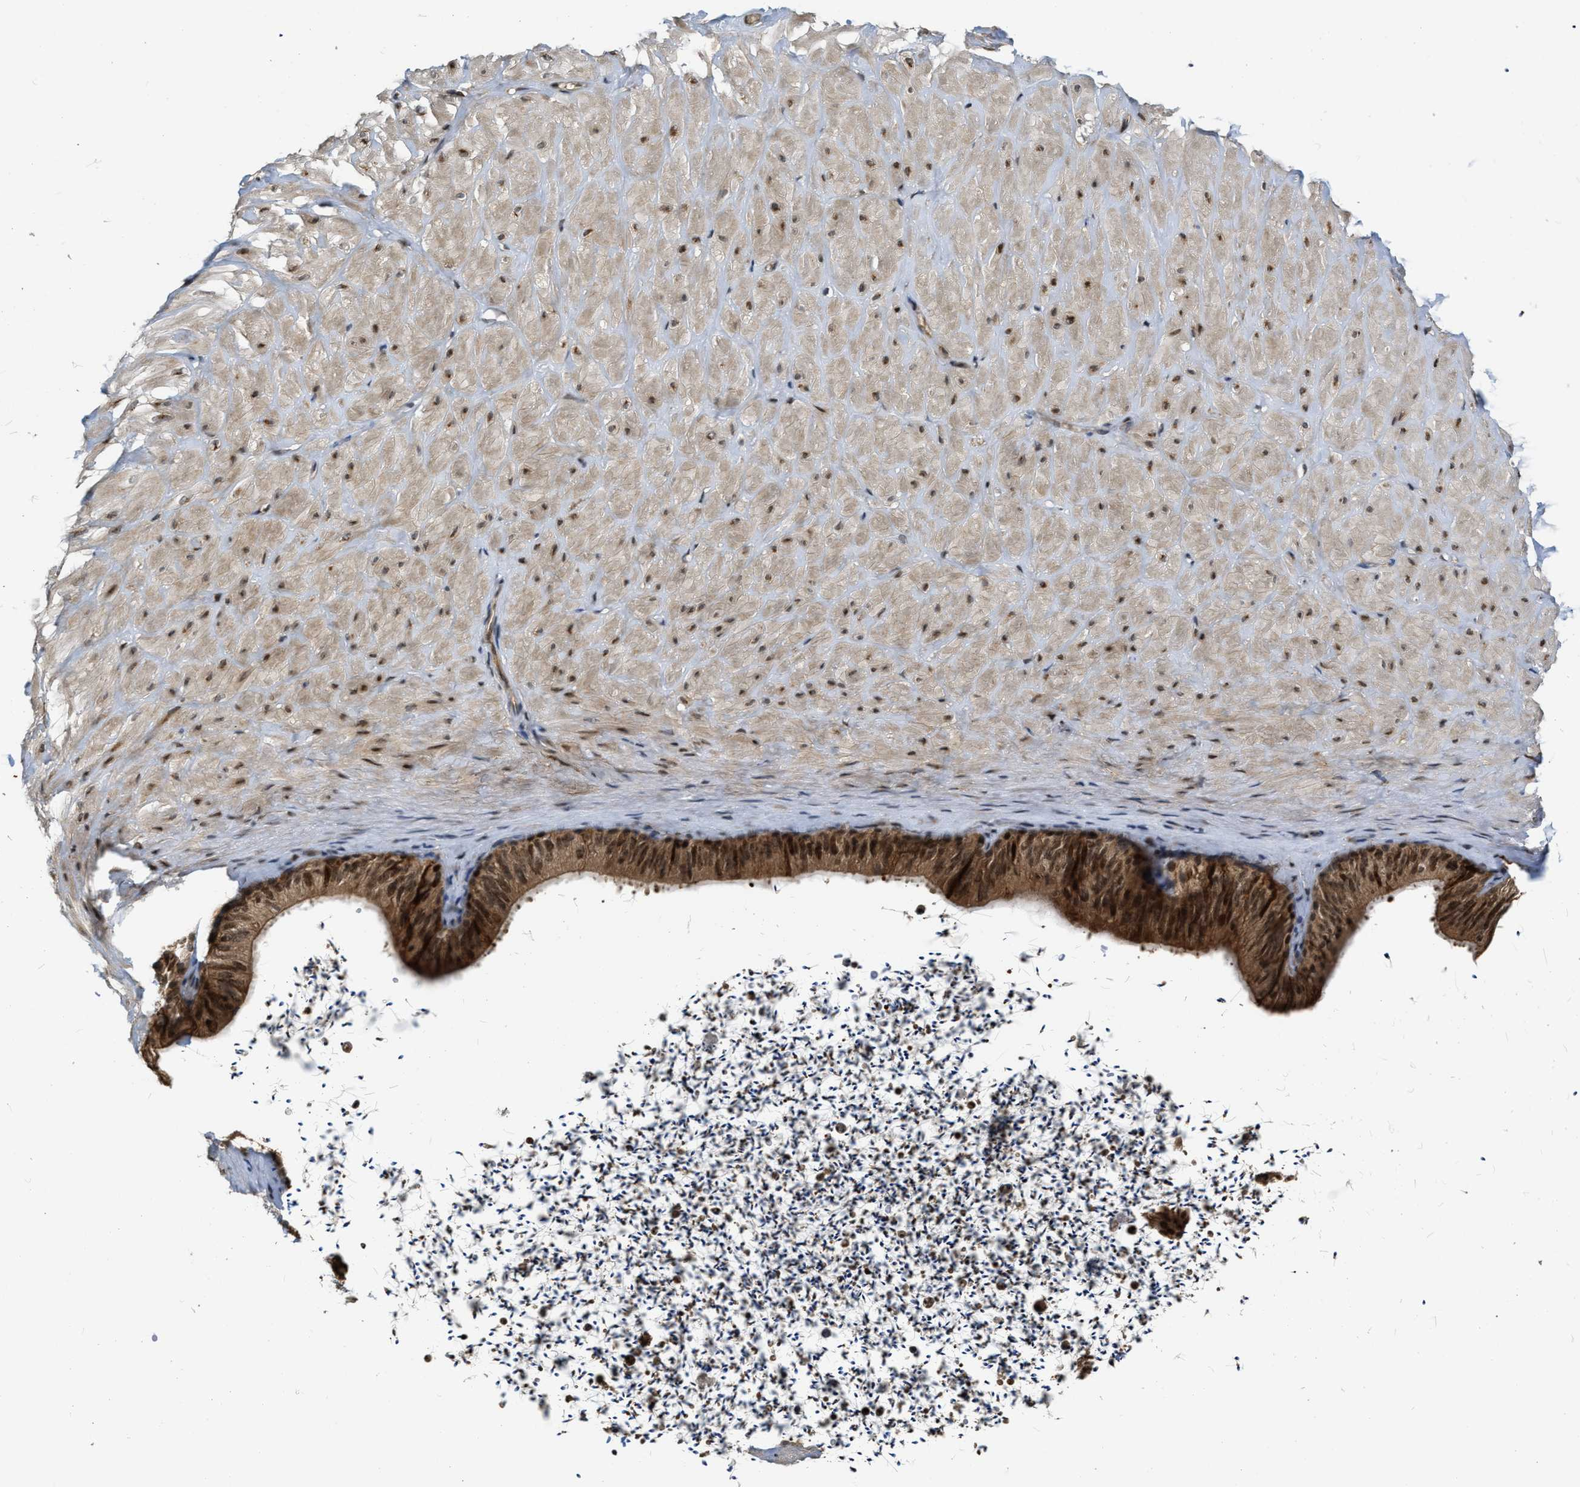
{"staining": {"intensity": "strong", "quantity": ">75%", "location": "cytoplasmic/membranous,nuclear"}, "tissue": "adipose tissue", "cell_type": "Adipocytes", "image_type": "normal", "snomed": [{"axis": "morphology", "description": "Normal tissue, NOS"}, {"axis": "topography", "description": "Adipose tissue"}, {"axis": "topography", "description": "Vascular tissue"}, {"axis": "topography", "description": "Peripheral nerve tissue"}], "caption": "Immunohistochemical staining of unremarkable human adipose tissue exhibits >75% levels of strong cytoplasmic/membranous,nuclear protein staining in approximately >75% of adipocytes. (DAB (3,3'-diaminobenzidine) IHC, brown staining for protein, blue staining for nuclei).", "gene": "SERTAD2", "patient": {"sex": "male", "age": 25}}